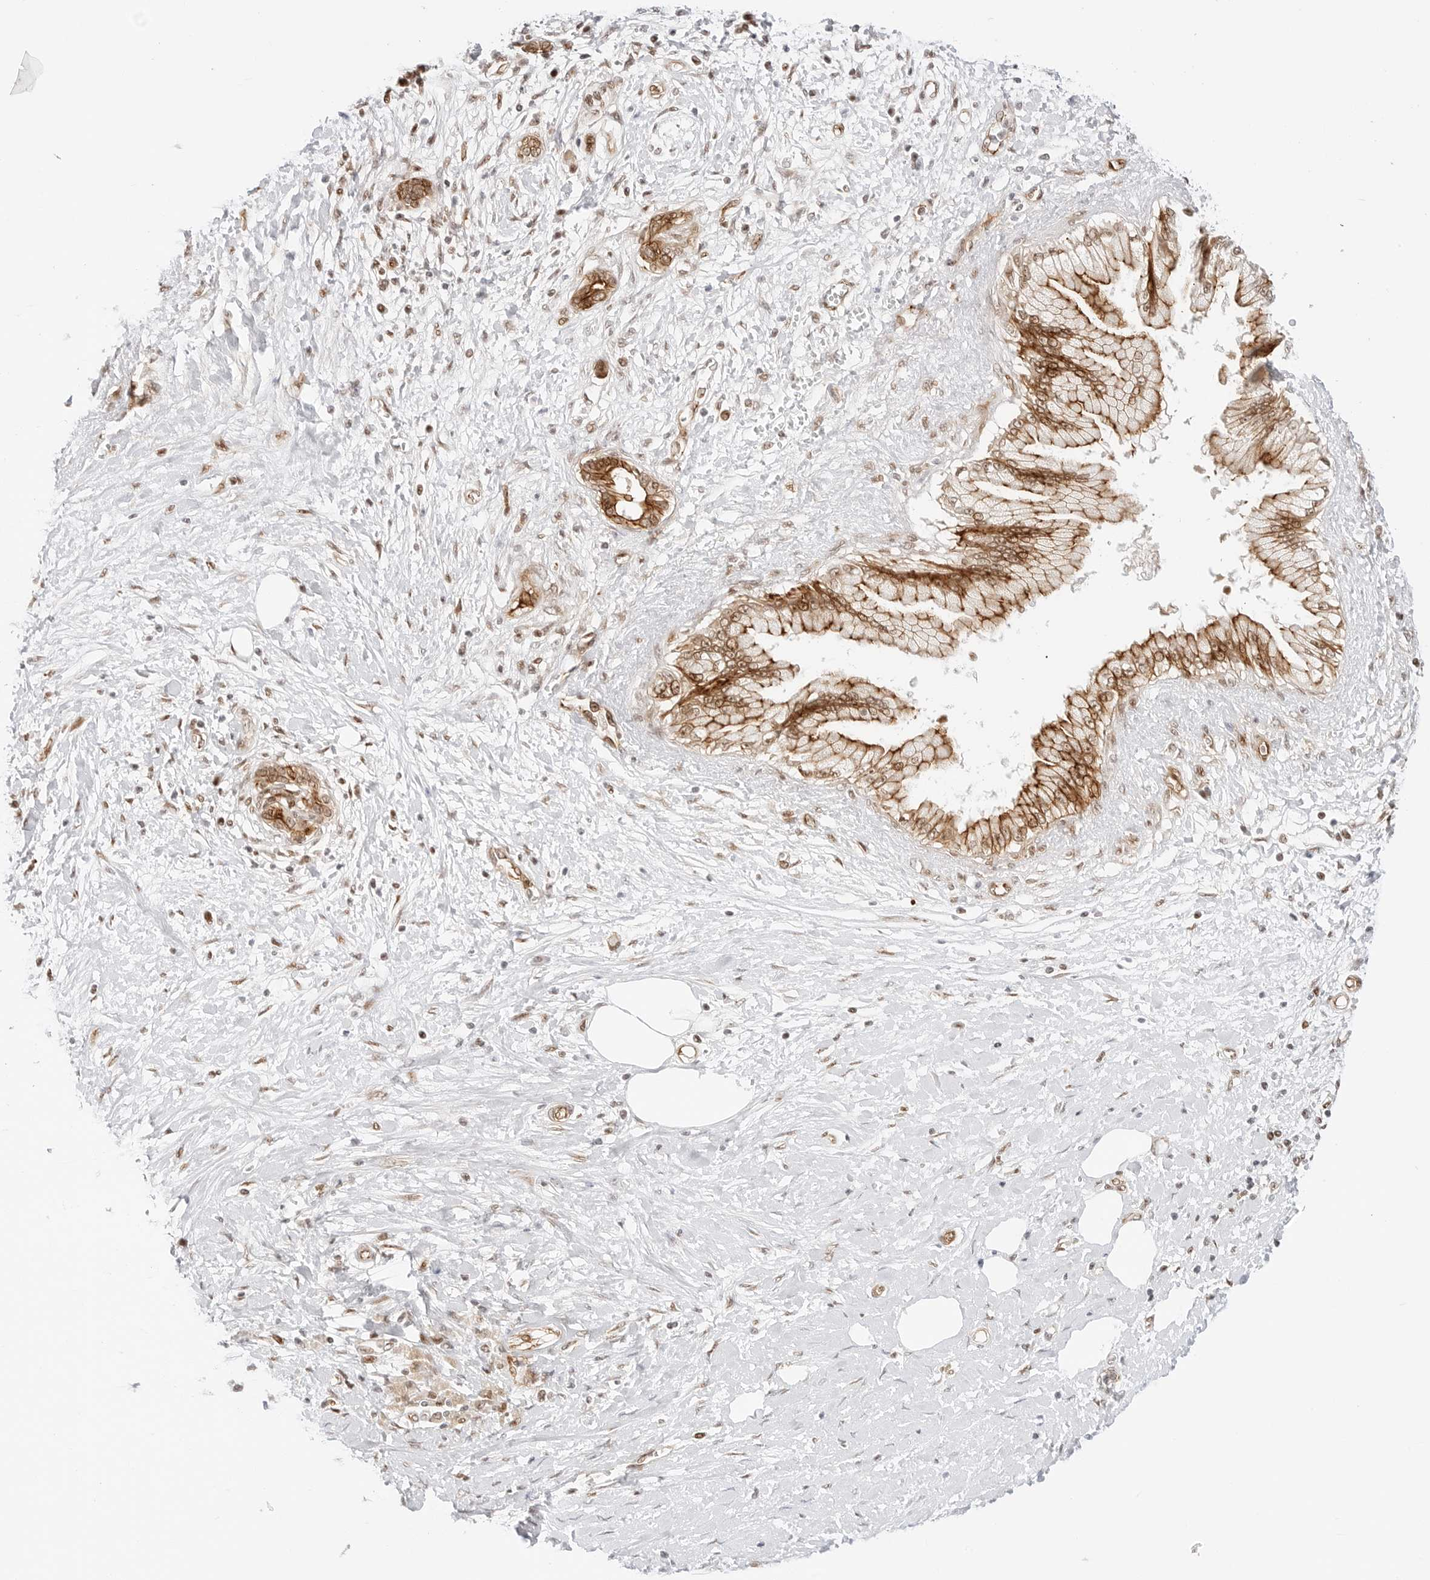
{"staining": {"intensity": "moderate", "quantity": ">75%", "location": "cytoplasmic/membranous,nuclear"}, "tissue": "pancreatic cancer", "cell_type": "Tumor cells", "image_type": "cancer", "snomed": [{"axis": "morphology", "description": "Adenocarcinoma, NOS"}, {"axis": "topography", "description": "Pancreas"}], "caption": "The micrograph reveals staining of pancreatic cancer, revealing moderate cytoplasmic/membranous and nuclear protein positivity (brown color) within tumor cells.", "gene": "ZNF613", "patient": {"sex": "male", "age": 58}}